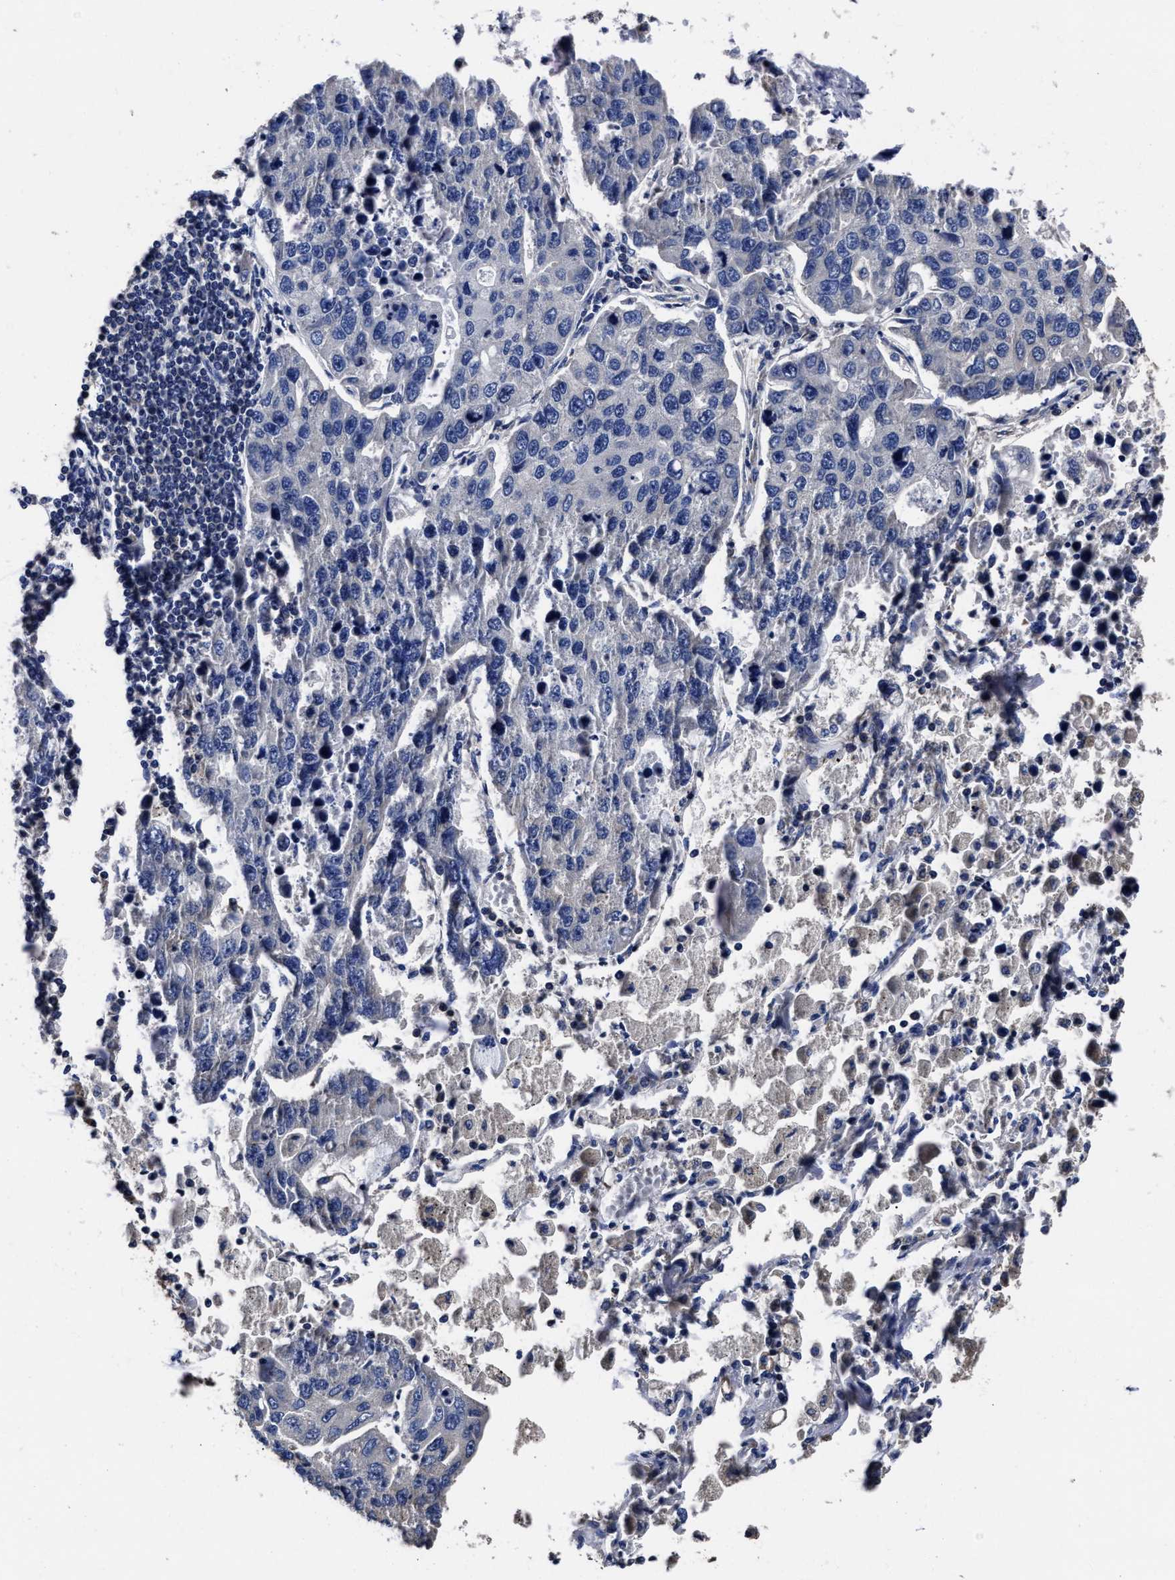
{"staining": {"intensity": "negative", "quantity": "none", "location": "none"}, "tissue": "lung cancer", "cell_type": "Tumor cells", "image_type": "cancer", "snomed": [{"axis": "morphology", "description": "Adenocarcinoma, NOS"}, {"axis": "topography", "description": "Lung"}], "caption": "Immunohistochemistry (IHC) of lung cancer exhibits no staining in tumor cells. (Immunohistochemistry (IHC), brightfield microscopy, high magnification).", "gene": "AVEN", "patient": {"sex": "male", "age": 64}}